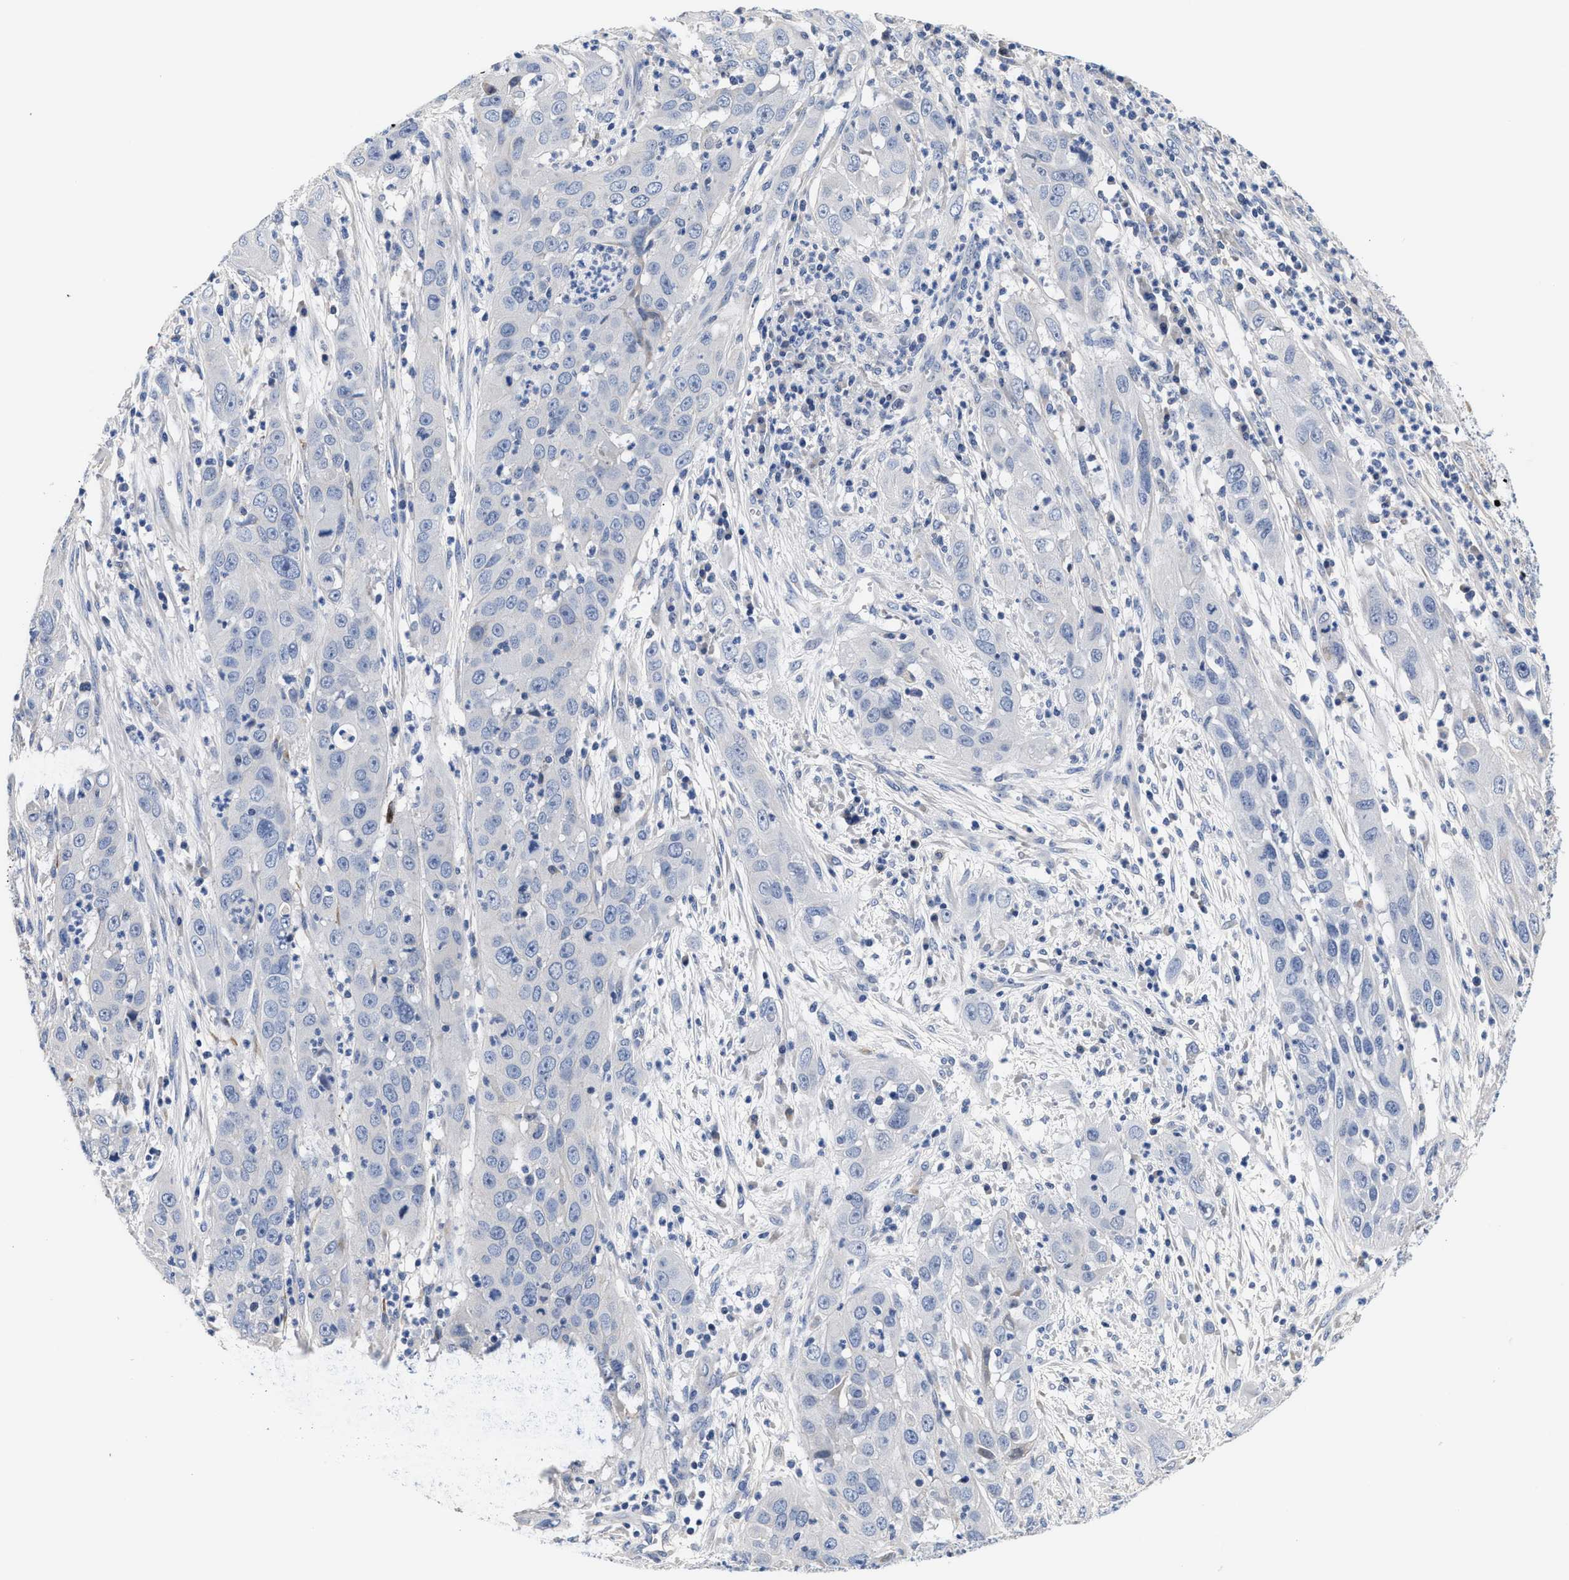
{"staining": {"intensity": "negative", "quantity": "none", "location": "none"}, "tissue": "cervical cancer", "cell_type": "Tumor cells", "image_type": "cancer", "snomed": [{"axis": "morphology", "description": "Squamous cell carcinoma, NOS"}, {"axis": "topography", "description": "Cervix"}], "caption": "IHC of human cervical cancer (squamous cell carcinoma) reveals no expression in tumor cells.", "gene": "ACTL7B", "patient": {"sex": "female", "age": 32}}